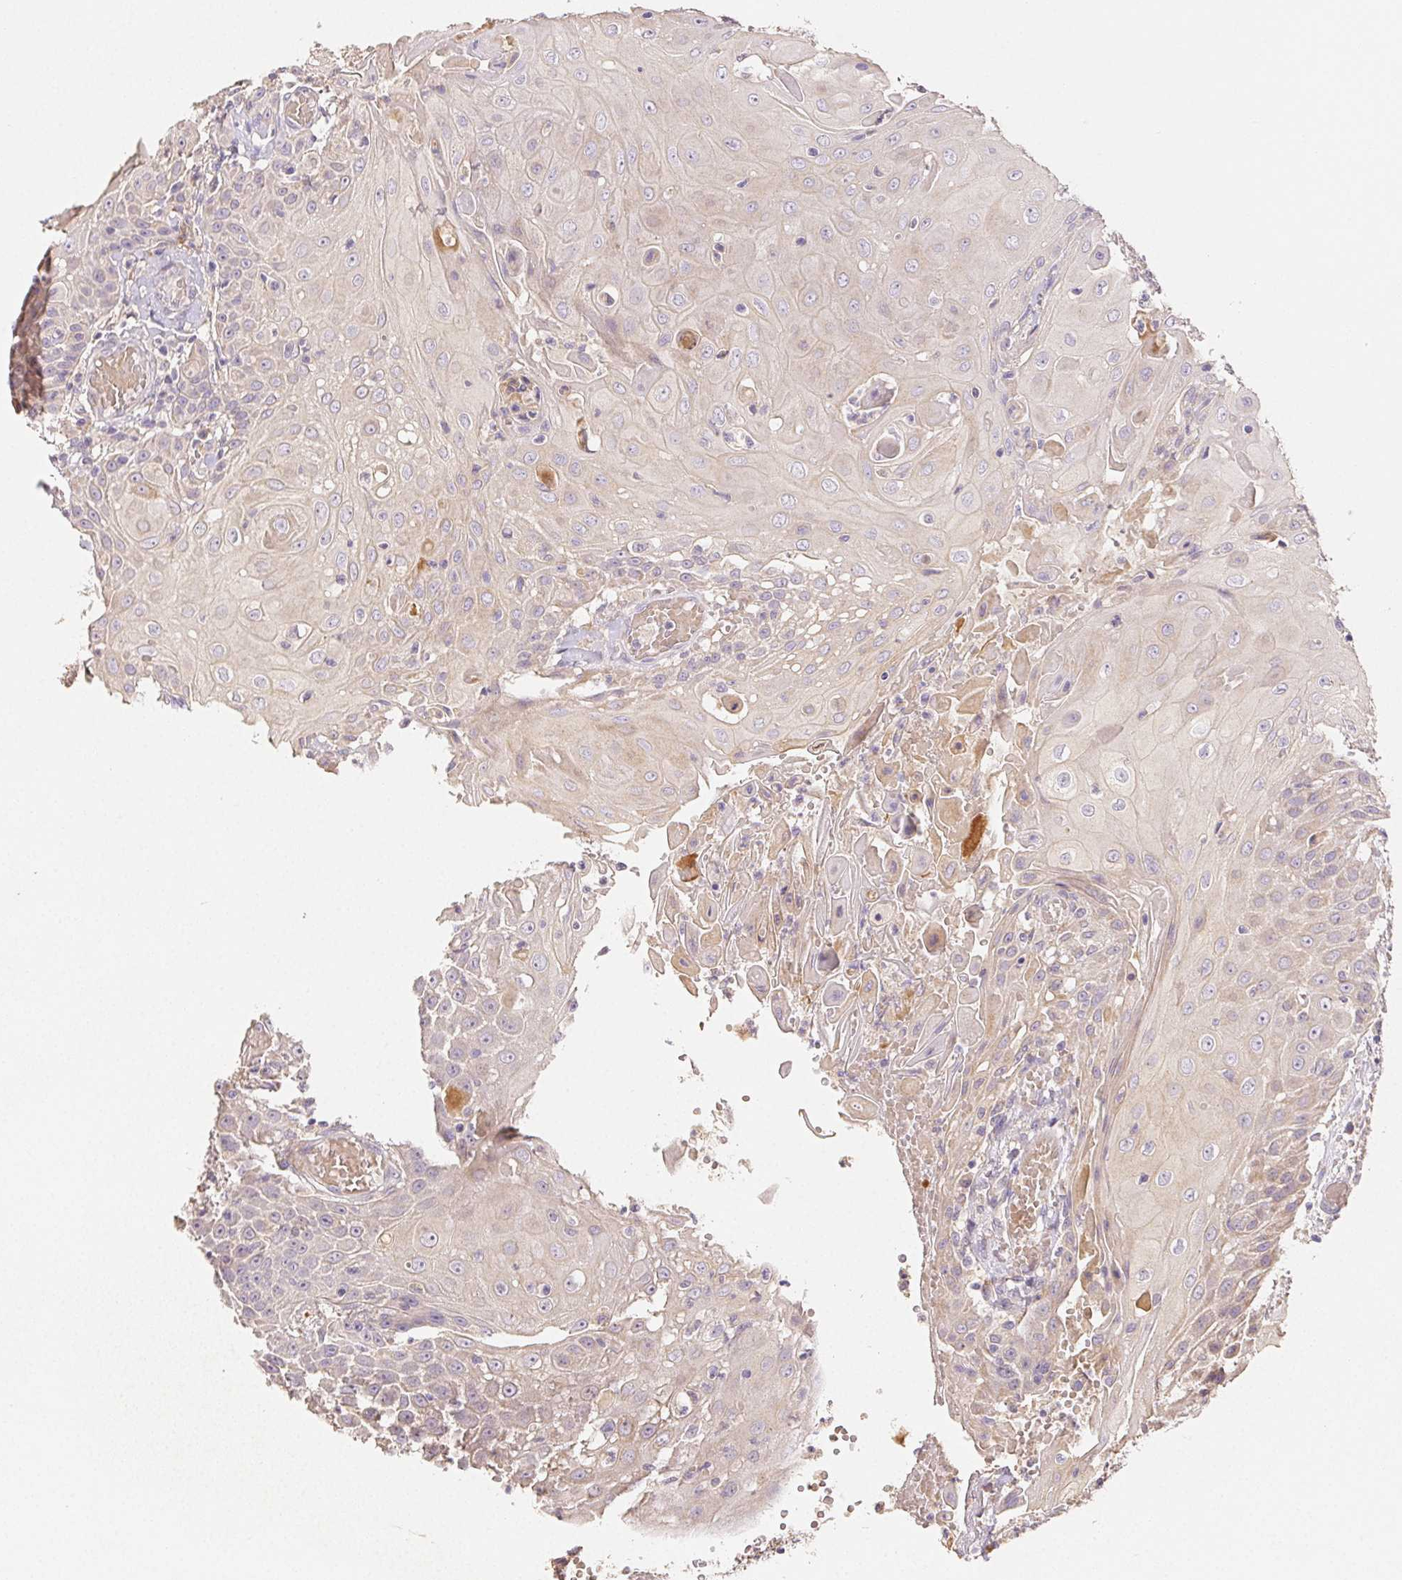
{"staining": {"intensity": "negative", "quantity": "none", "location": "none"}, "tissue": "head and neck cancer", "cell_type": "Tumor cells", "image_type": "cancer", "snomed": [{"axis": "morphology", "description": "Normal tissue, NOS"}, {"axis": "morphology", "description": "Squamous cell carcinoma, NOS"}, {"axis": "topography", "description": "Oral tissue"}, {"axis": "topography", "description": "Head-Neck"}], "caption": "Tumor cells show no significant protein staining in head and neck cancer (squamous cell carcinoma).", "gene": "ACVR1B", "patient": {"sex": "female", "age": 55}}